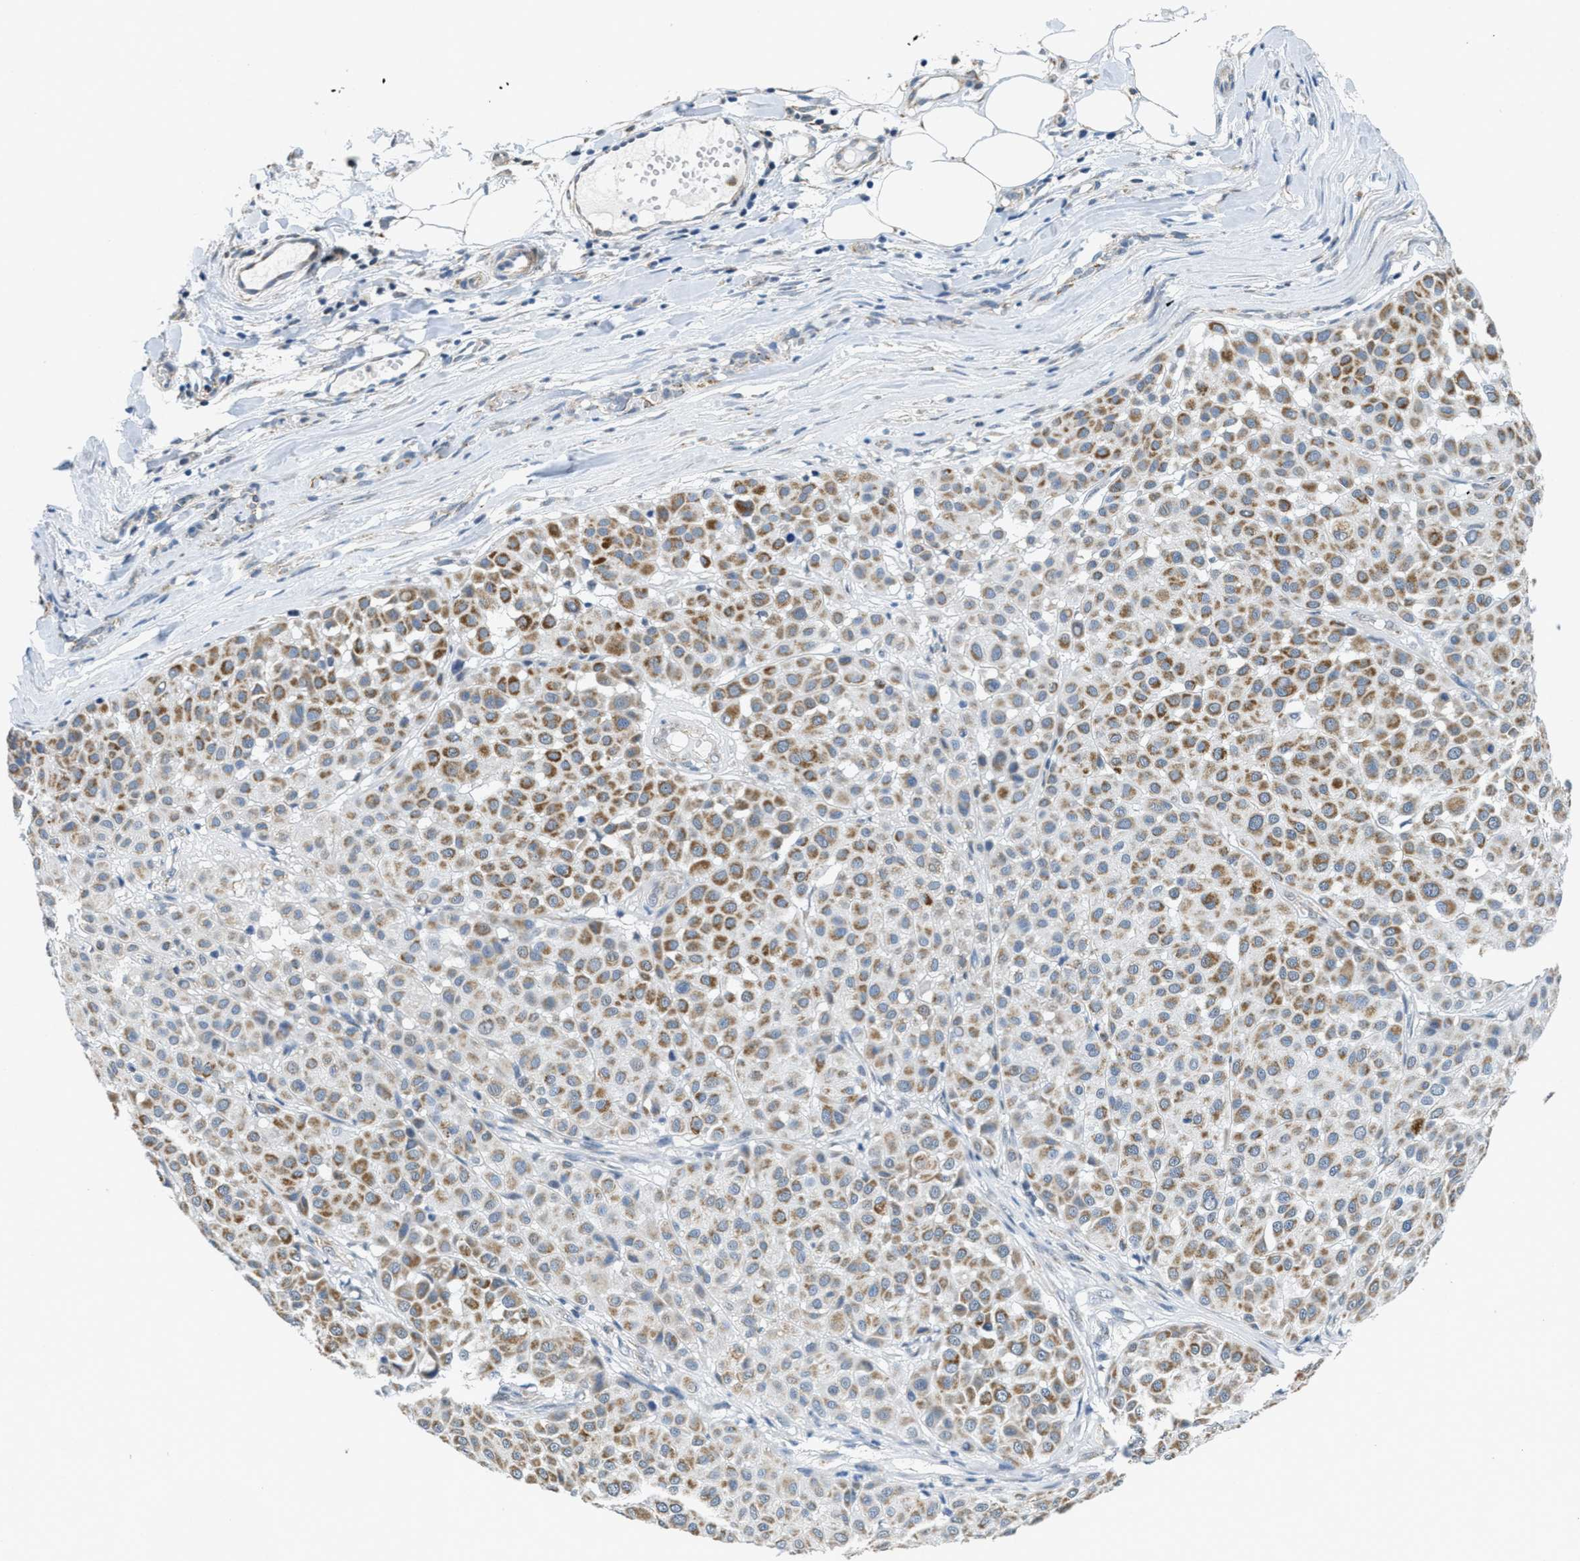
{"staining": {"intensity": "moderate", "quantity": ">75%", "location": "cytoplasmic/membranous"}, "tissue": "melanoma", "cell_type": "Tumor cells", "image_type": "cancer", "snomed": [{"axis": "morphology", "description": "Malignant melanoma, Metastatic site"}, {"axis": "topography", "description": "Soft tissue"}], "caption": "Human melanoma stained with a brown dye shows moderate cytoplasmic/membranous positive expression in approximately >75% of tumor cells.", "gene": "TOMM70", "patient": {"sex": "male", "age": 41}}